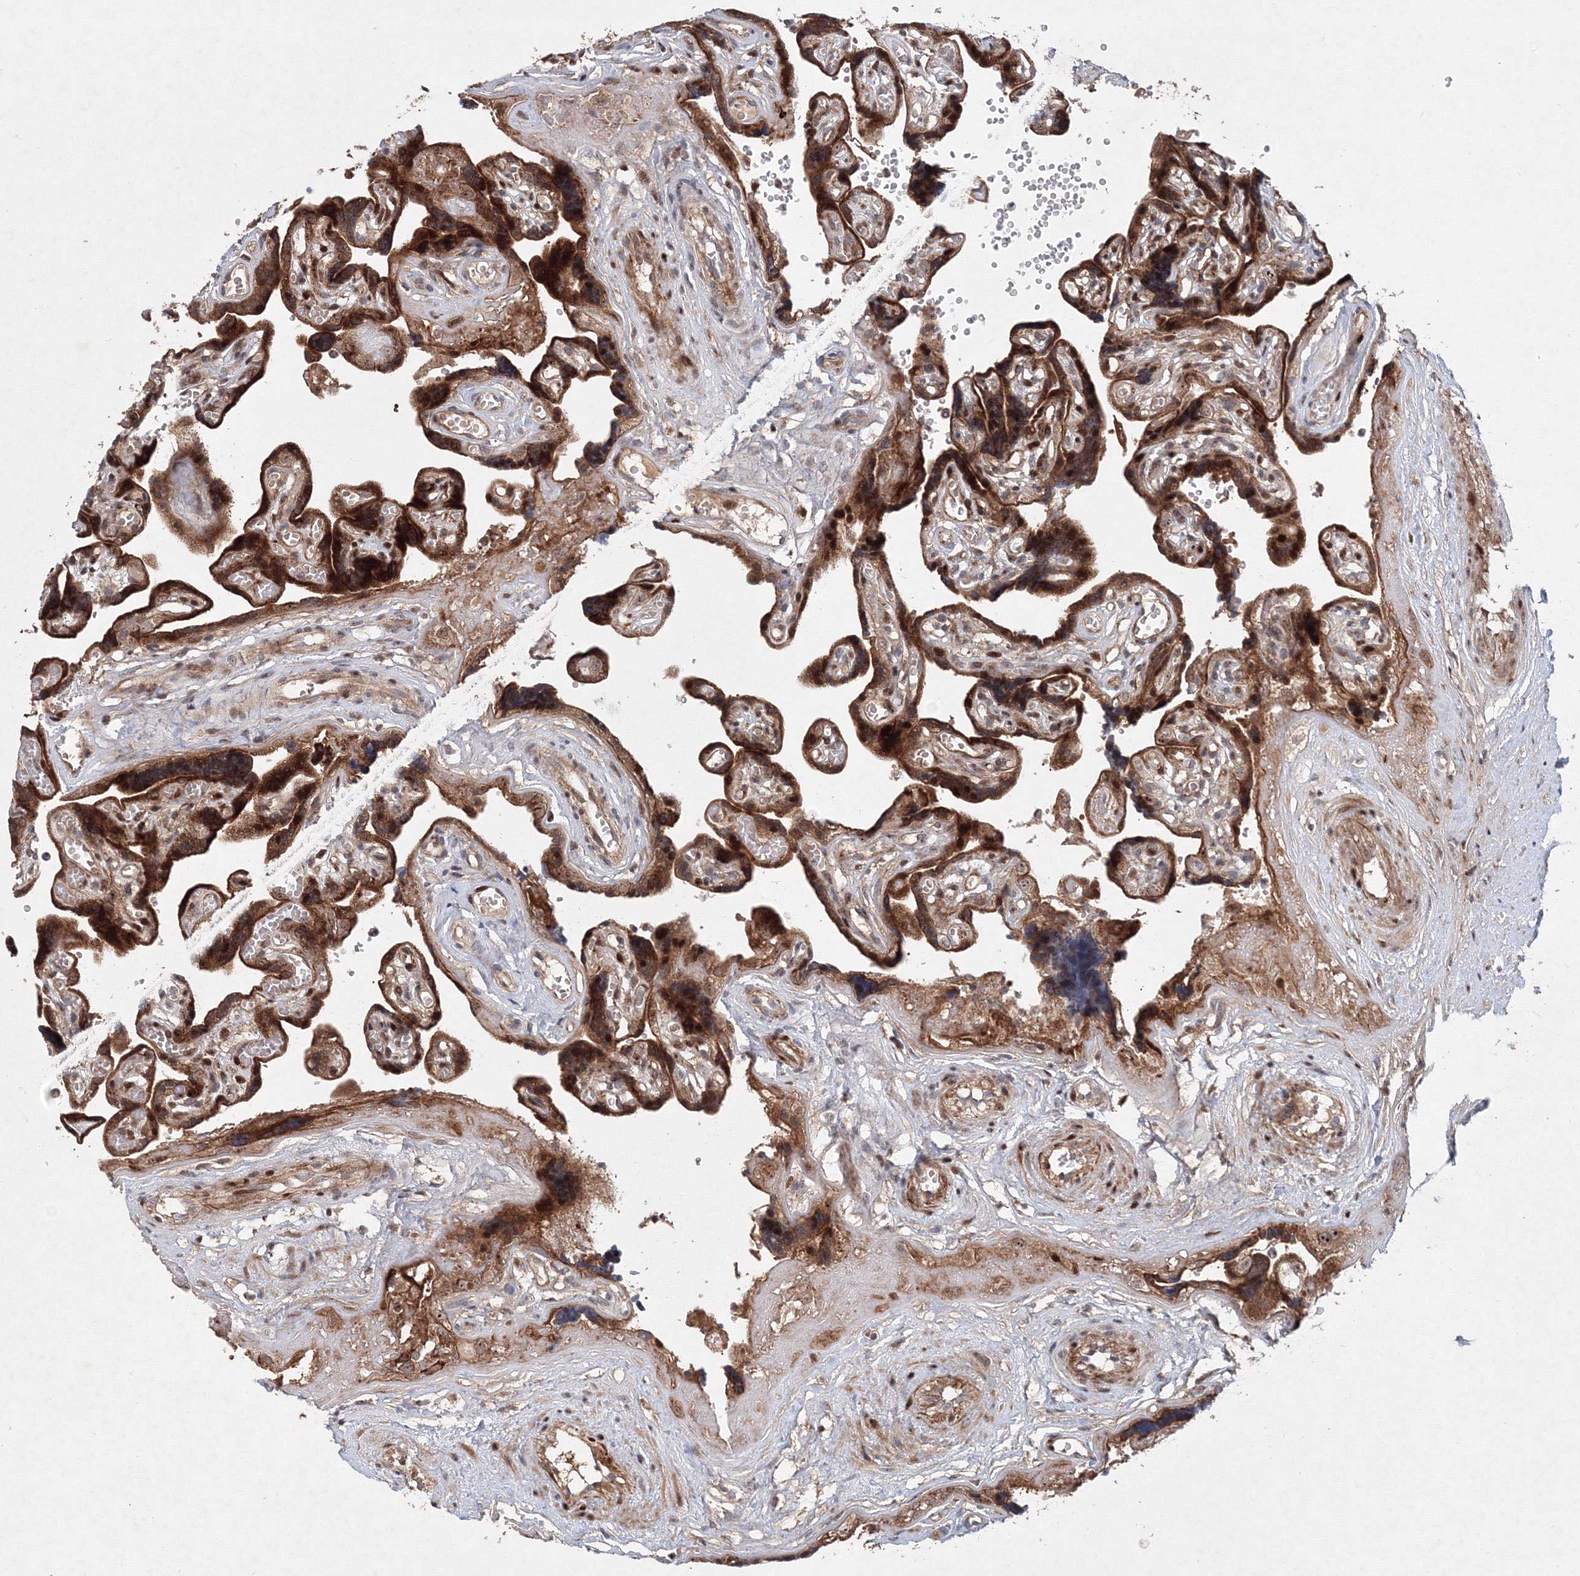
{"staining": {"intensity": "strong", "quantity": ">75%", "location": "cytoplasmic/membranous,nuclear"}, "tissue": "placenta", "cell_type": "Trophoblastic cells", "image_type": "normal", "snomed": [{"axis": "morphology", "description": "Normal tissue, NOS"}, {"axis": "topography", "description": "Placenta"}], "caption": "IHC histopathology image of normal placenta: placenta stained using immunohistochemistry shows high levels of strong protein expression localized specifically in the cytoplasmic/membranous,nuclear of trophoblastic cells, appearing as a cytoplasmic/membranous,nuclear brown color.", "gene": "ANKAR", "patient": {"sex": "female", "age": 30}}